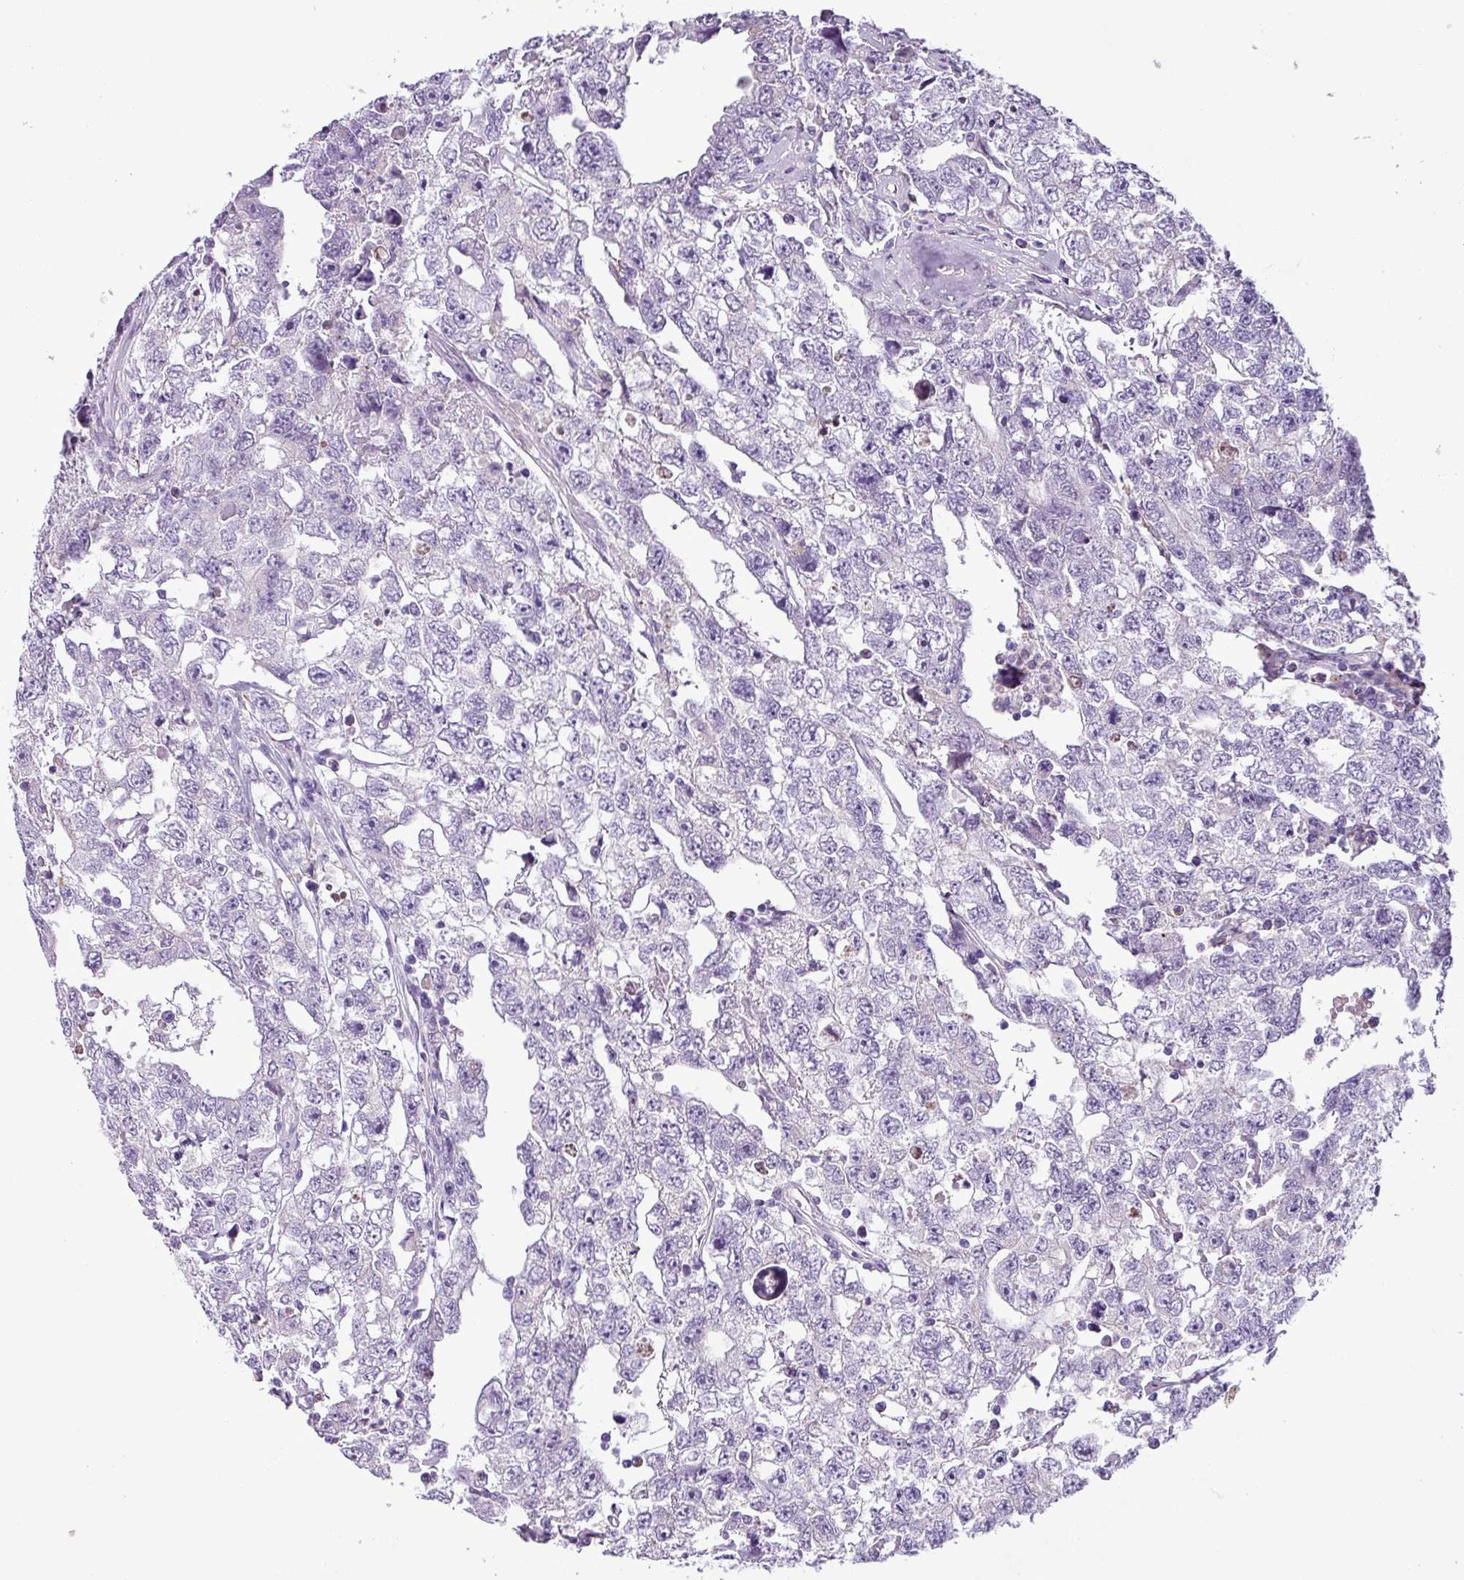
{"staining": {"intensity": "negative", "quantity": "none", "location": "none"}, "tissue": "testis cancer", "cell_type": "Tumor cells", "image_type": "cancer", "snomed": [{"axis": "morphology", "description": "Carcinoma, Embryonal, NOS"}, {"axis": "topography", "description": "Testis"}], "caption": "Tumor cells show no significant protein positivity in testis cancer.", "gene": "ZNF667", "patient": {"sex": "male", "age": 22}}